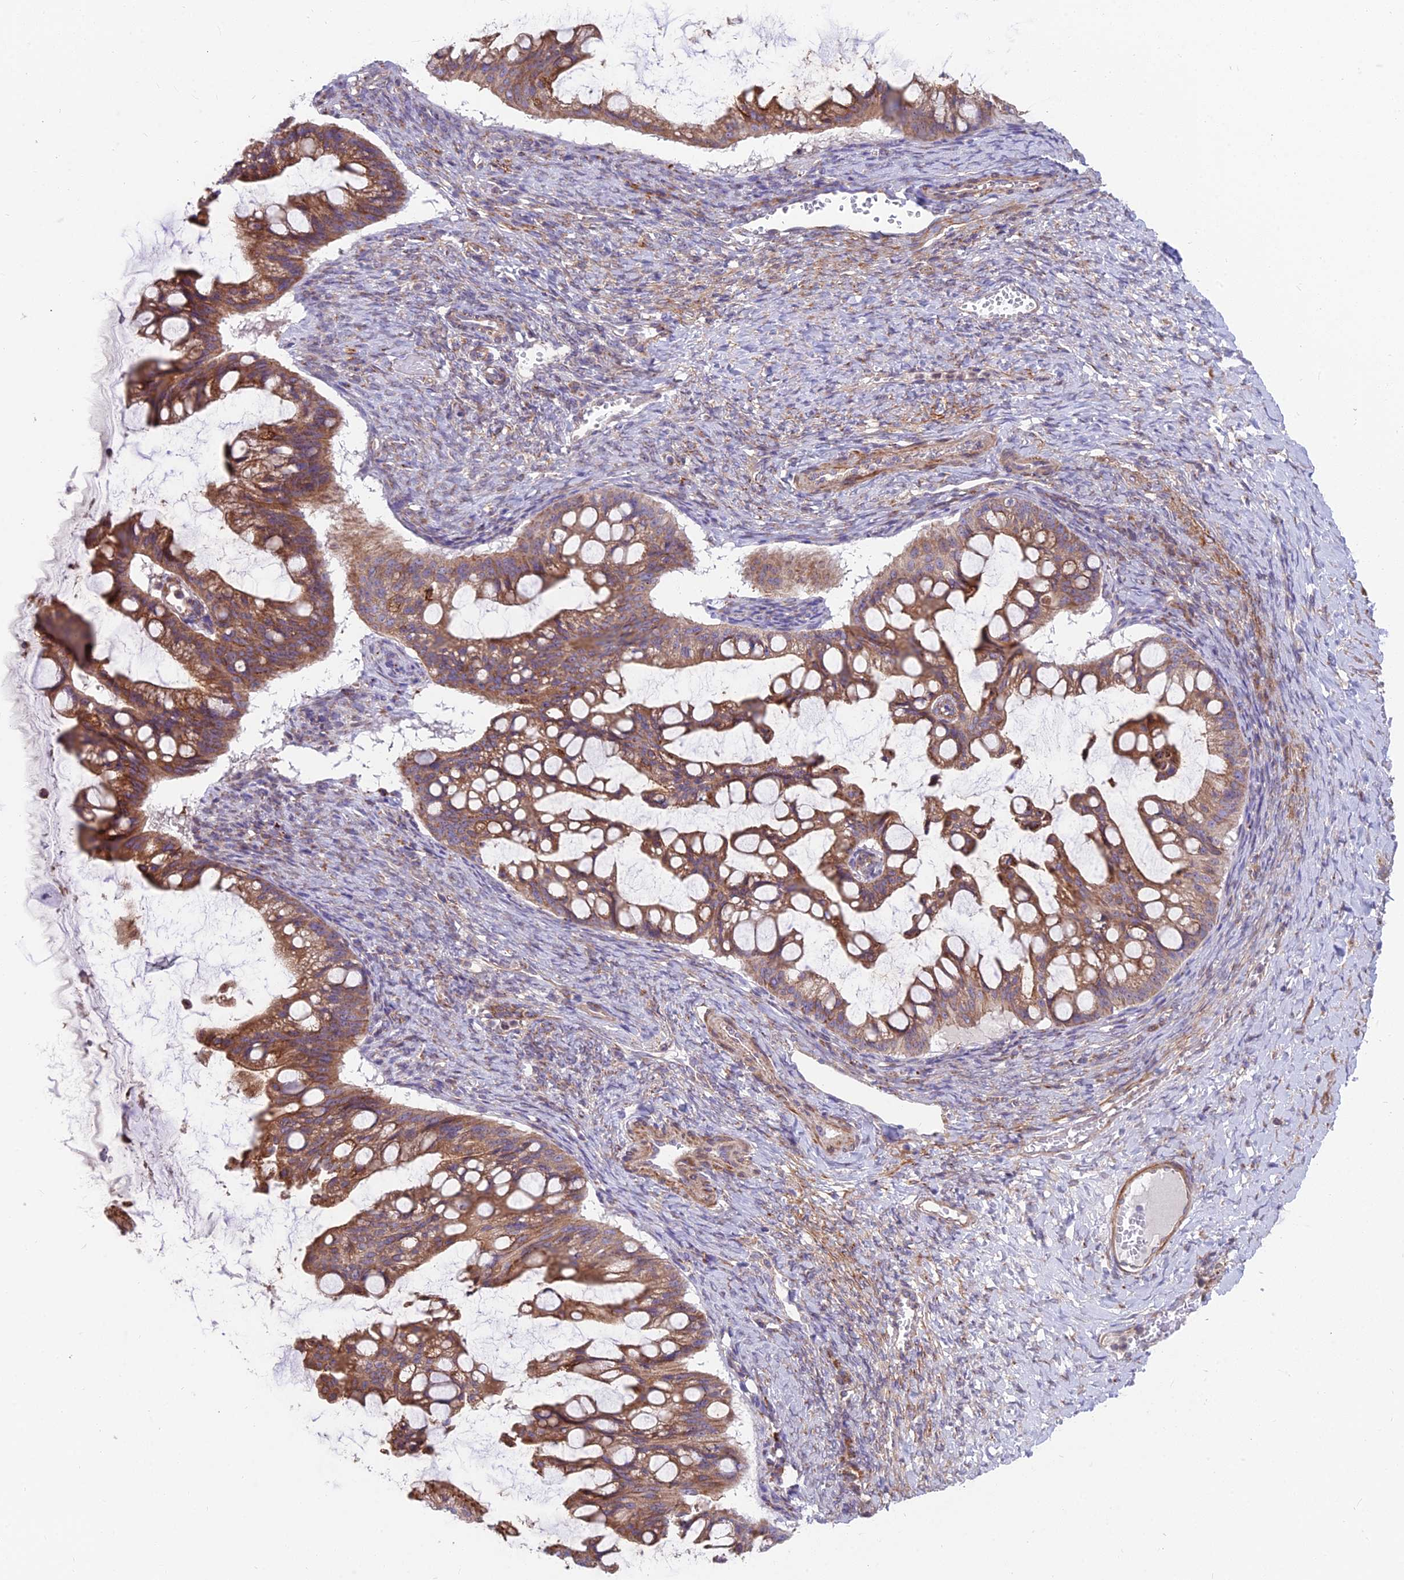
{"staining": {"intensity": "moderate", "quantity": ">75%", "location": "cytoplasmic/membranous"}, "tissue": "ovarian cancer", "cell_type": "Tumor cells", "image_type": "cancer", "snomed": [{"axis": "morphology", "description": "Cystadenocarcinoma, mucinous, NOS"}, {"axis": "topography", "description": "Ovary"}], "caption": "Protein expression analysis of human ovarian cancer reveals moderate cytoplasmic/membranous expression in approximately >75% of tumor cells. Nuclei are stained in blue.", "gene": "TBC1D20", "patient": {"sex": "female", "age": 73}}